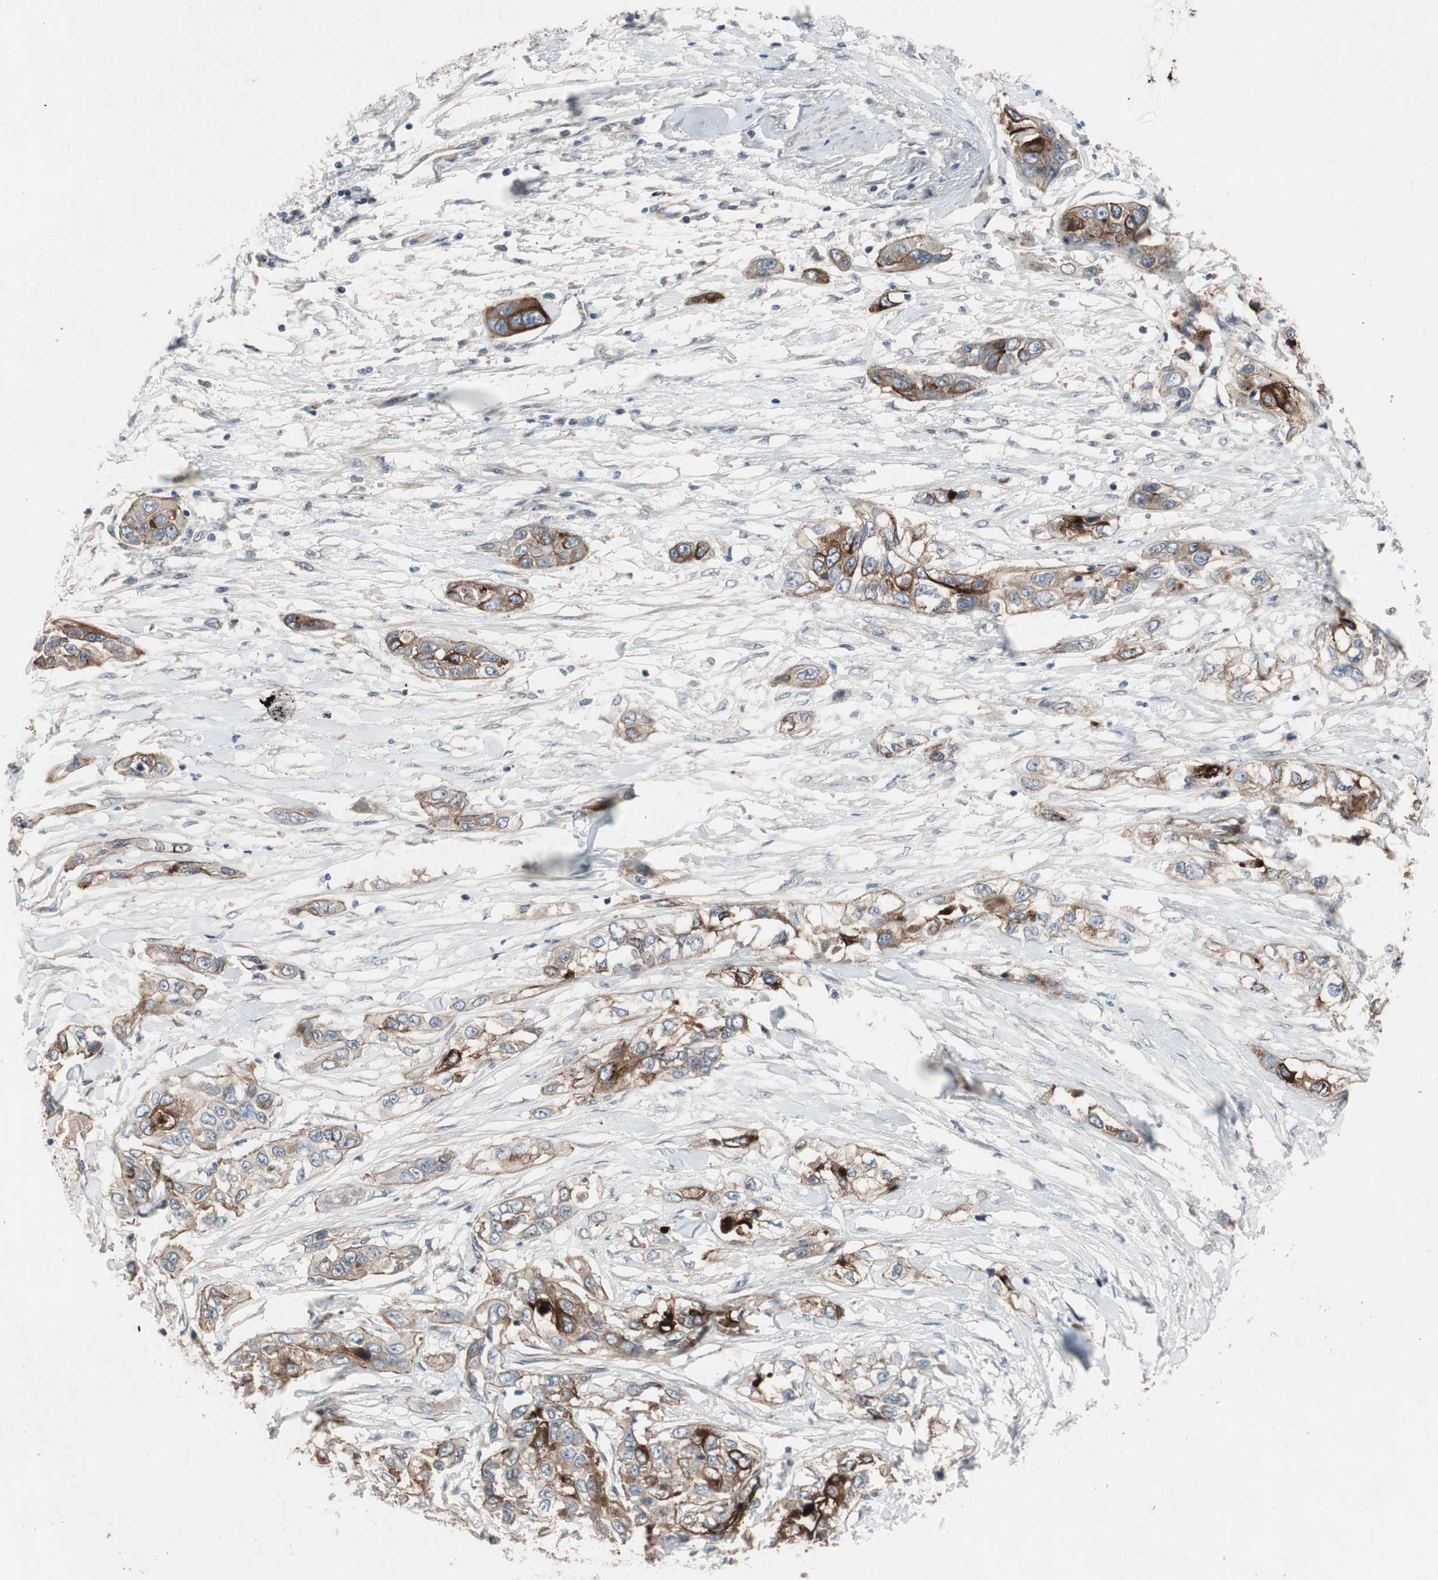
{"staining": {"intensity": "moderate", "quantity": ">75%", "location": "cytoplasmic/membranous"}, "tissue": "pancreatic cancer", "cell_type": "Tumor cells", "image_type": "cancer", "snomed": [{"axis": "morphology", "description": "Adenocarcinoma, NOS"}, {"axis": "topography", "description": "Pancreas"}], "caption": "Pancreatic adenocarcinoma stained for a protein (brown) exhibits moderate cytoplasmic/membranous positive expression in approximately >75% of tumor cells.", "gene": "OAZ1", "patient": {"sex": "female", "age": 70}}